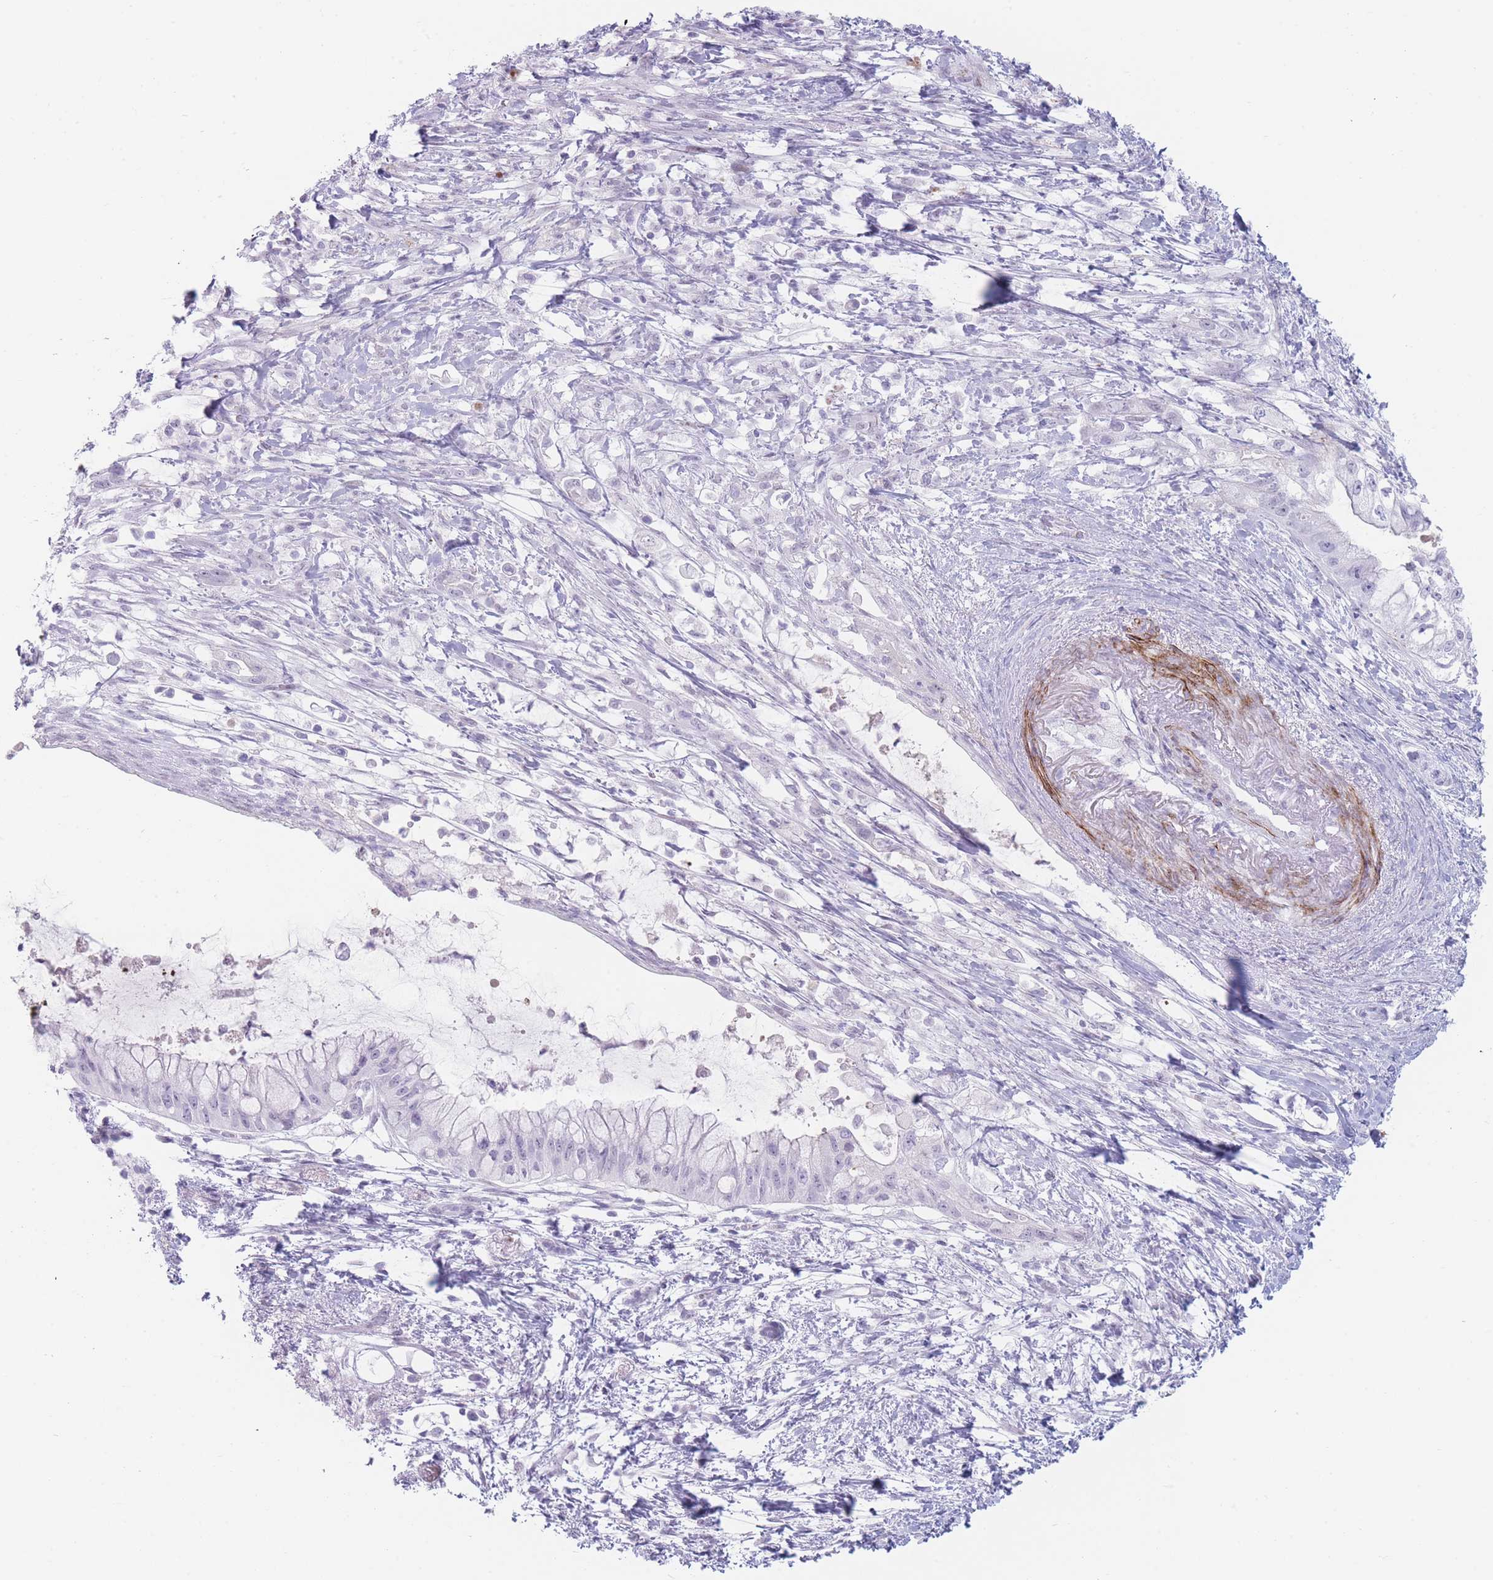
{"staining": {"intensity": "negative", "quantity": "none", "location": "none"}, "tissue": "pancreatic cancer", "cell_type": "Tumor cells", "image_type": "cancer", "snomed": [{"axis": "morphology", "description": "Adenocarcinoma, NOS"}, {"axis": "topography", "description": "Pancreas"}], "caption": "Adenocarcinoma (pancreatic) stained for a protein using immunohistochemistry (IHC) displays no positivity tumor cells.", "gene": "IFNA6", "patient": {"sex": "male", "age": 48}}